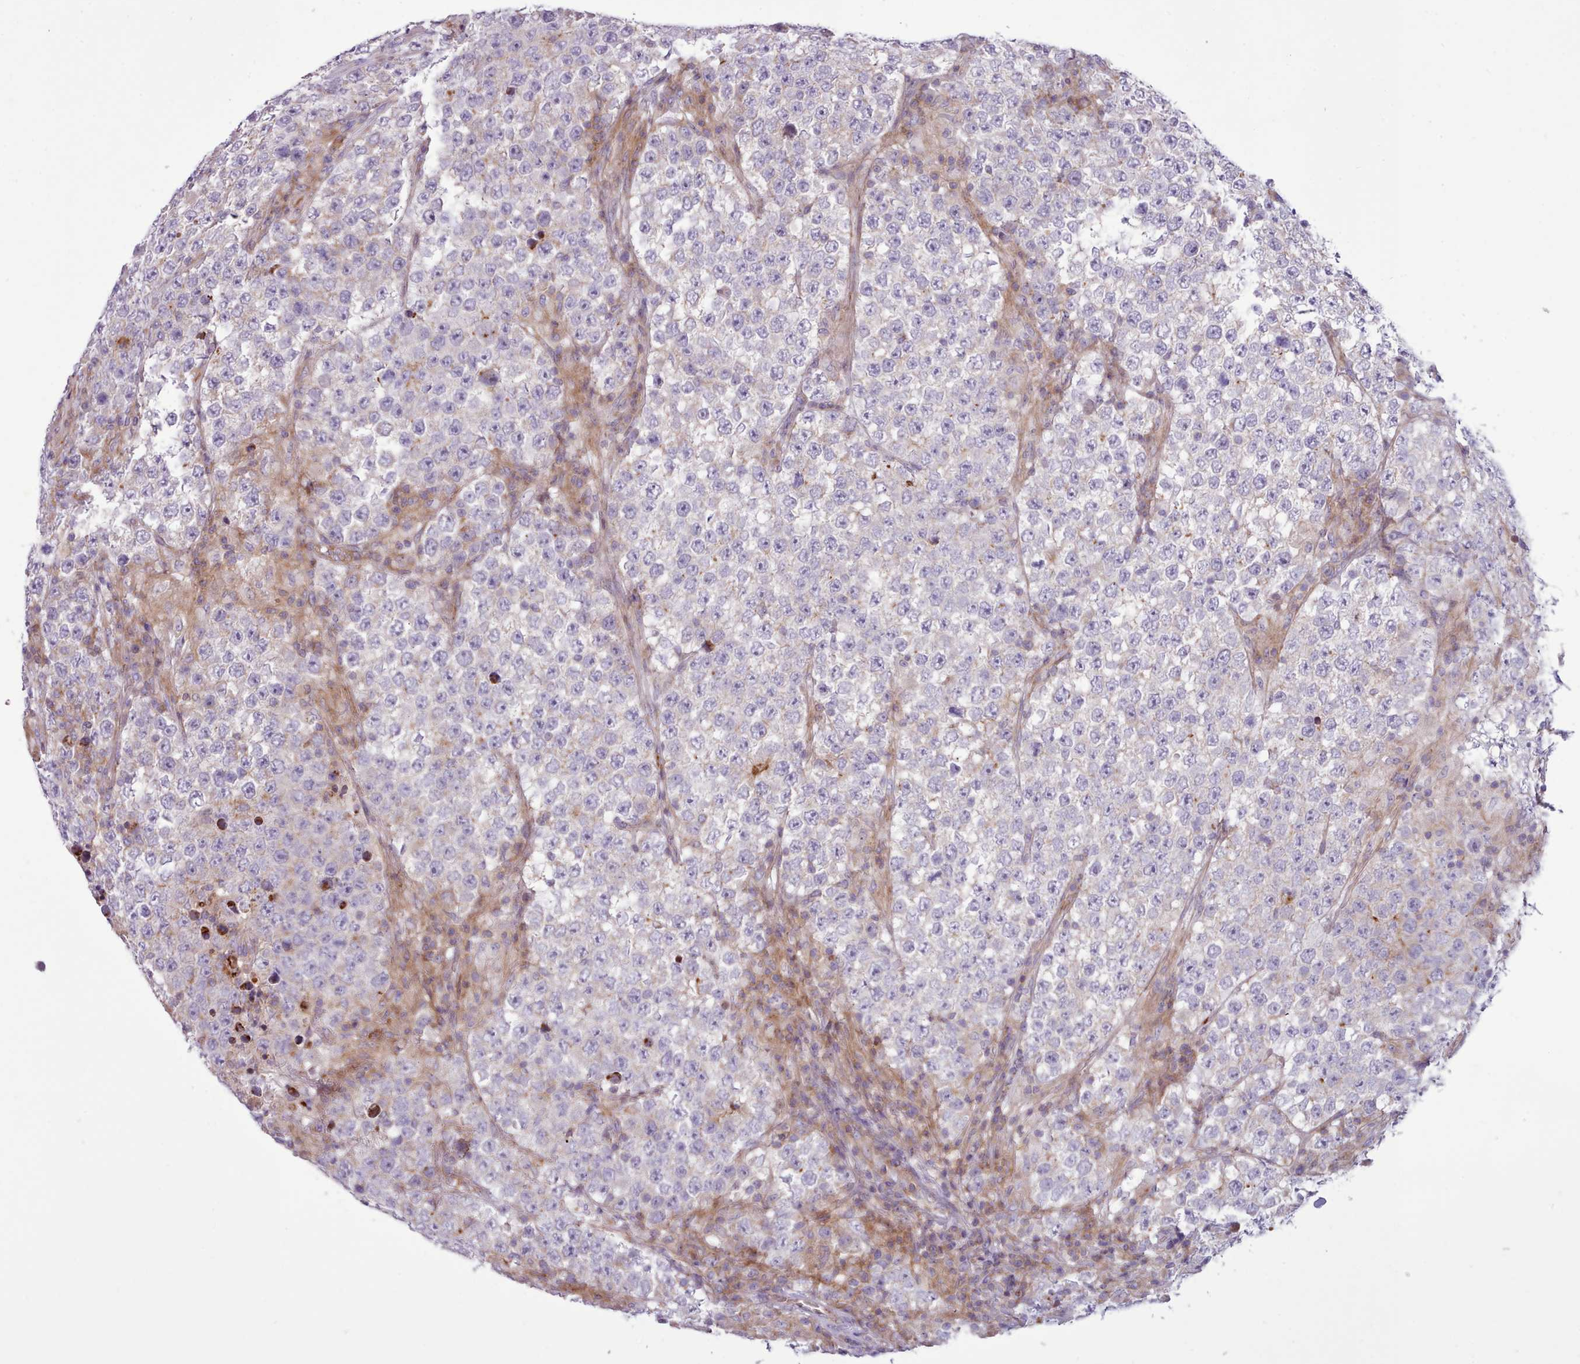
{"staining": {"intensity": "negative", "quantity": "none", "location": "none"}, "tissue": "testis cancer", "cell_type": "Tumor cells", "image_type": "cancer", "snomed": [{"axis": "morphology", "description": "Normal tissue, NOS"}, {"axis": "morphology", "description": "Urothelial carcinoma, High grade"}, {"axis": "morphology", "description": "Seminoma, NOS"}, {"axis": "morphology", "description": "Carcinoma, Embryonal, NOS"}, {"axis": "topography", "description": "Urinary bladder"}, {"axis": "topography", "description": "Testis"}], "caption": "Photomicrograph shows no protein staining in tumor cells of testis cancer (seminoma) tissue. Nuclei are stained in blue.", "gene": "TENT4B", "patient": {"sex": "male", "age": 41}}